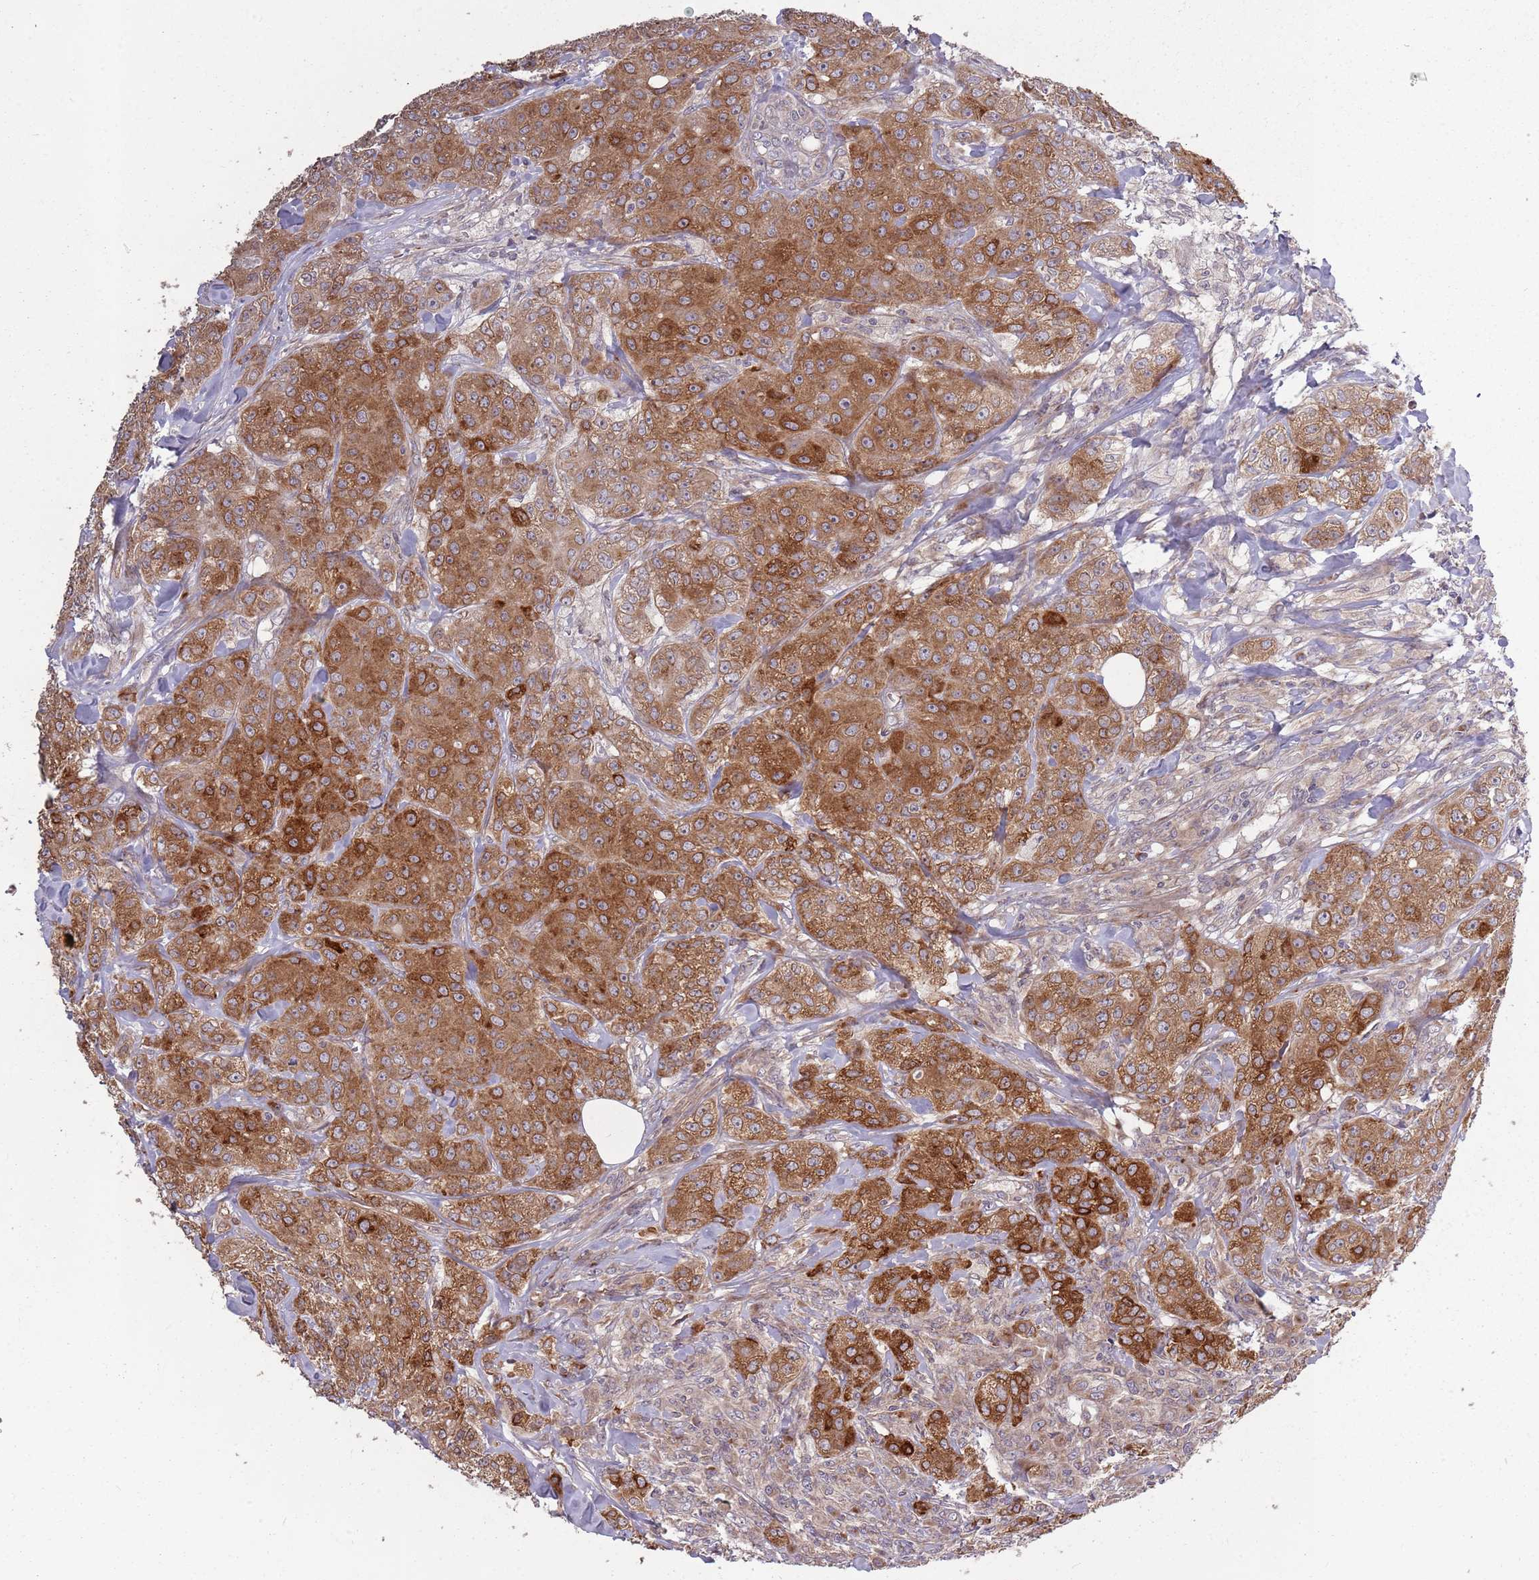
{"staining": {"intensity": "strong", "quantity": ">75%", "location": "cytoplasmic/membranous"}, "tissue": "breast cancer", "cell_type": "Tumor cells", "image_type": "cancer", "snomed": [{"axis": "morphology", "description": "Duct carcinoma"}, {"axis": "topography", "description": "Breast"}], "caption": "Immunohistochemical staining of human breast cancer (infiltrating ductal carcinoma) exhibits high levels of strong cytoplasmic/membranous protein staining in about >75% of tumor cells.", "gene": "PLD6", "patient": {"sex": "female", "age": 43}}